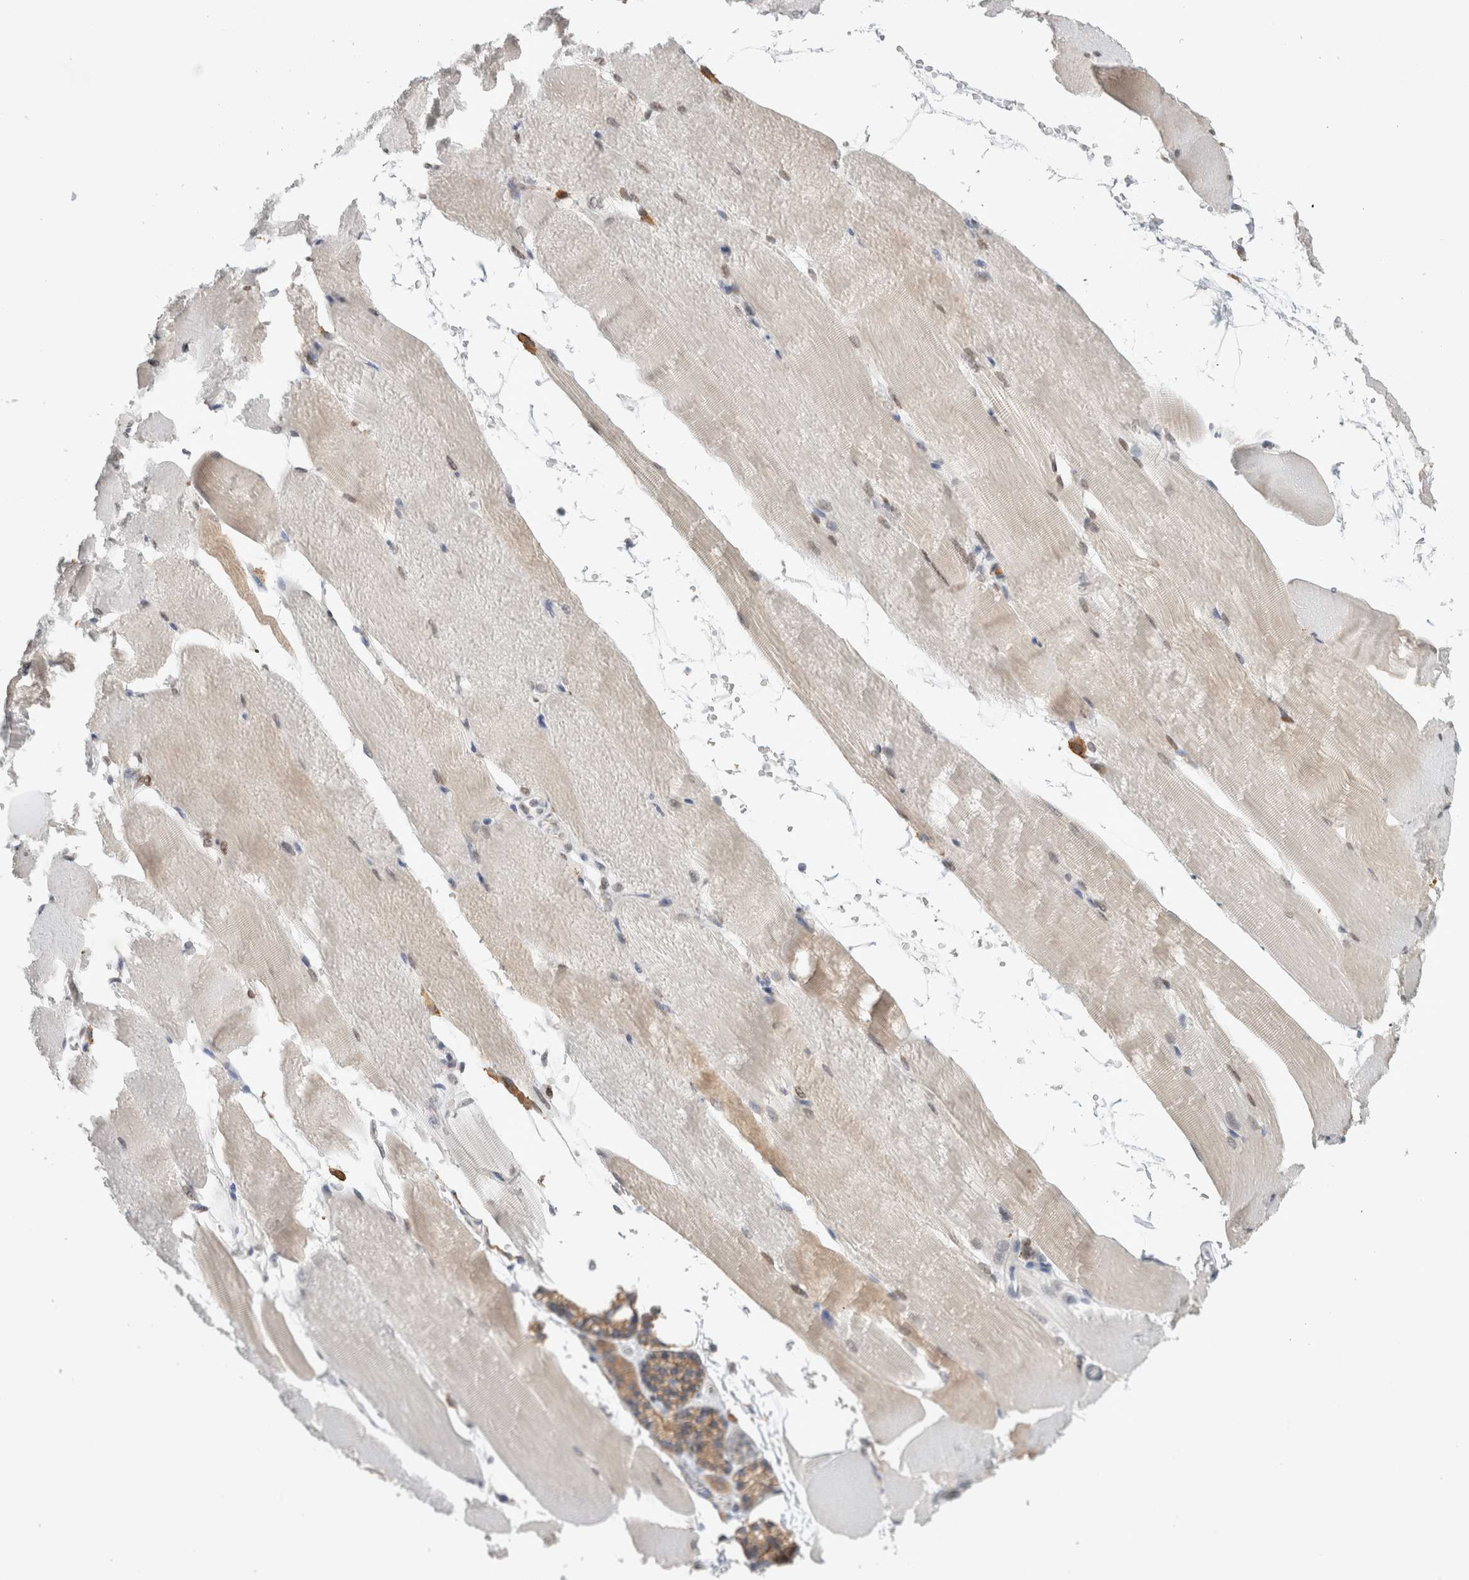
{"staining": {"intensity": "weak", "quantity": "<25%", "location": "cytoplasmic/membranous"}, "tissue": "skeletal muscle", "cell_type": "Myocytes", "image_type": "normal", "snomed": [{"axis": "morphology", "description": "Normal tissue, NOS"}, {"axis": "topography", "description": "Skeletal muscle"}, {"axis": "topography", "description": "Parathyroid gland"}], "caption": "Histopathology image shows no significant protein expression in myocytes of benign skeletal muscle. (Stains: DAB IHC with hematoxylin counter stain, Microscopy: brightfield microscopy at high magnification).", "gene": "CDCA7L", "patient": {"sex": "female", "age": 37}}